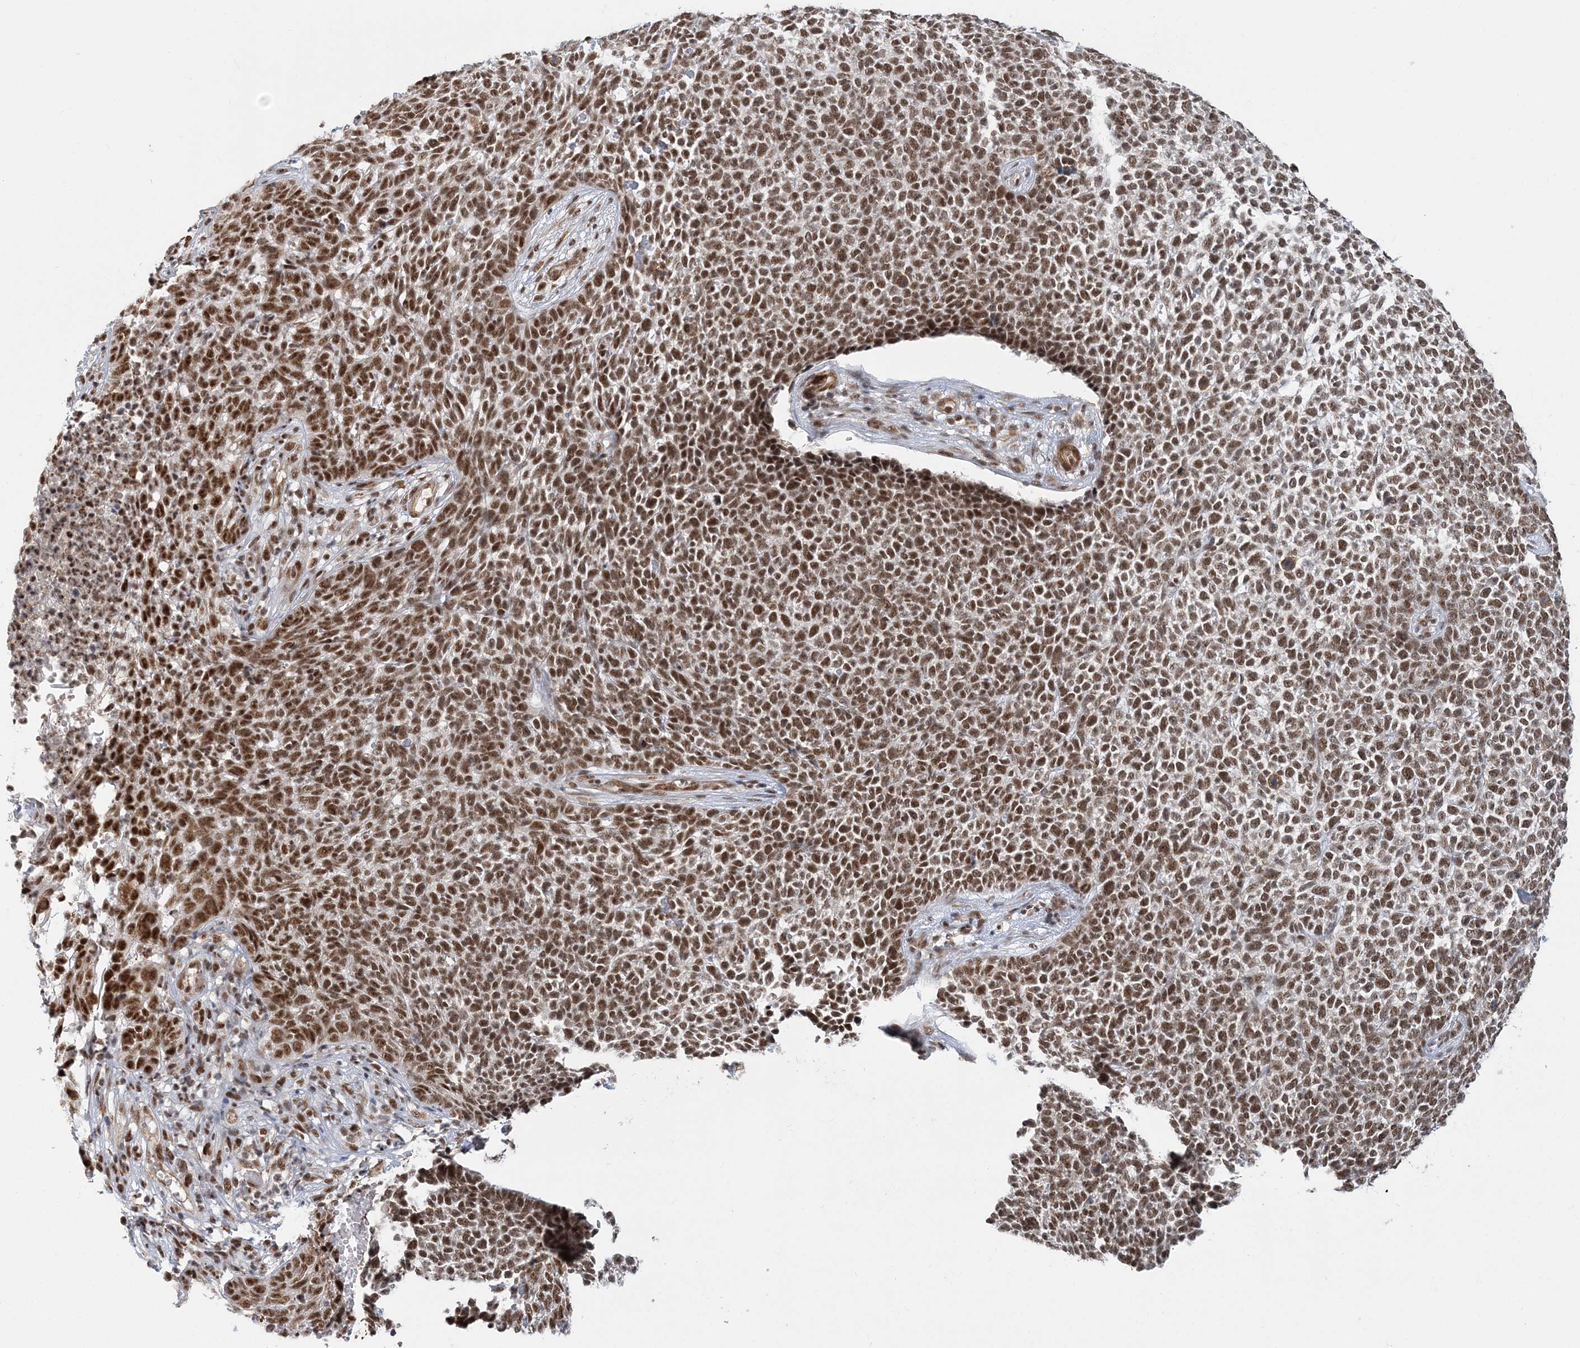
{"staining": {"intensity": "moderate", "quantity": ">75%", "location": "nuclear"}, "tissue": "skin cancer", "cell_type": "Tumor cells", "image_type": "cancer", "snomed": [{"axis": "morphology", "description": "Basal cell carcinoma"}, {"axis": "topography", "description": "Skin"}], "caption": "This photomicrograph exhibits immunohistochemistry staining of basal cell carcinoma (skin), with medium moderate nuclear positivity in about >75% of tumor cells.", "gene": "PLRG1", "patient": {"sex": "female", "age": 84}}